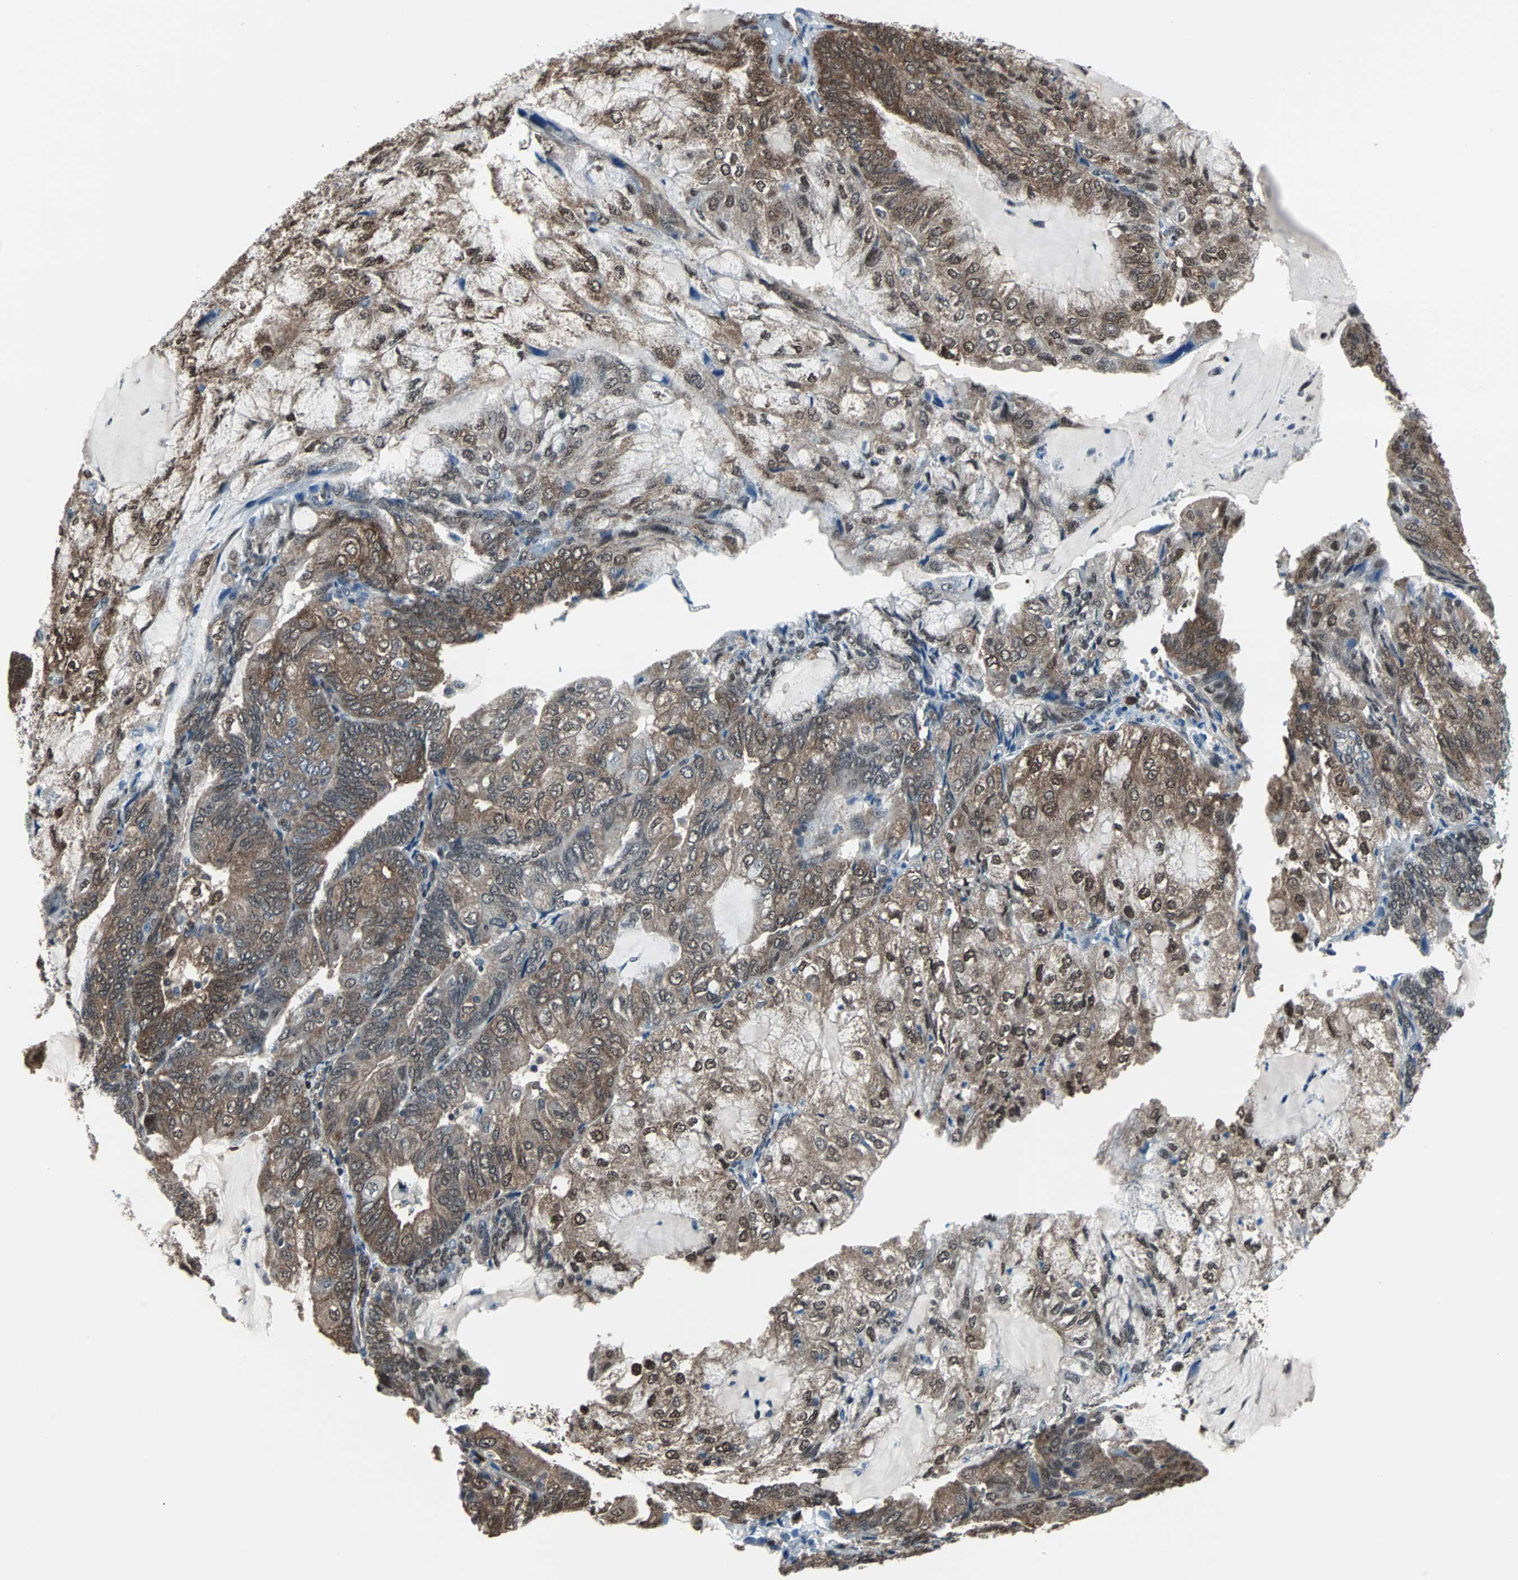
{"staining": {"intensity": "moderate", "quantity": ">75%", "location": "cytoplasmic/membranous"}, "tissue": "endometrial cancer", "cell_type": "Tumor cells", "image_type": "cancer", "snomed": [{"axis": "morphology", "description": "Adenocarcinoma, NOS"}, {"axis": "topography", "description": "Endometrium"}], "caption": "High-magnification brightfield microscopy of endometrial adenocarcinoma stained with DAB (brown) and counterstained with hematoxylin (blue). tumor cells exhibit moderate cytoplasmic/membranous expression is appreciated in about>75% of cells.", "gene": "VCP", "patient": {"sex": "female", "age": 81}}